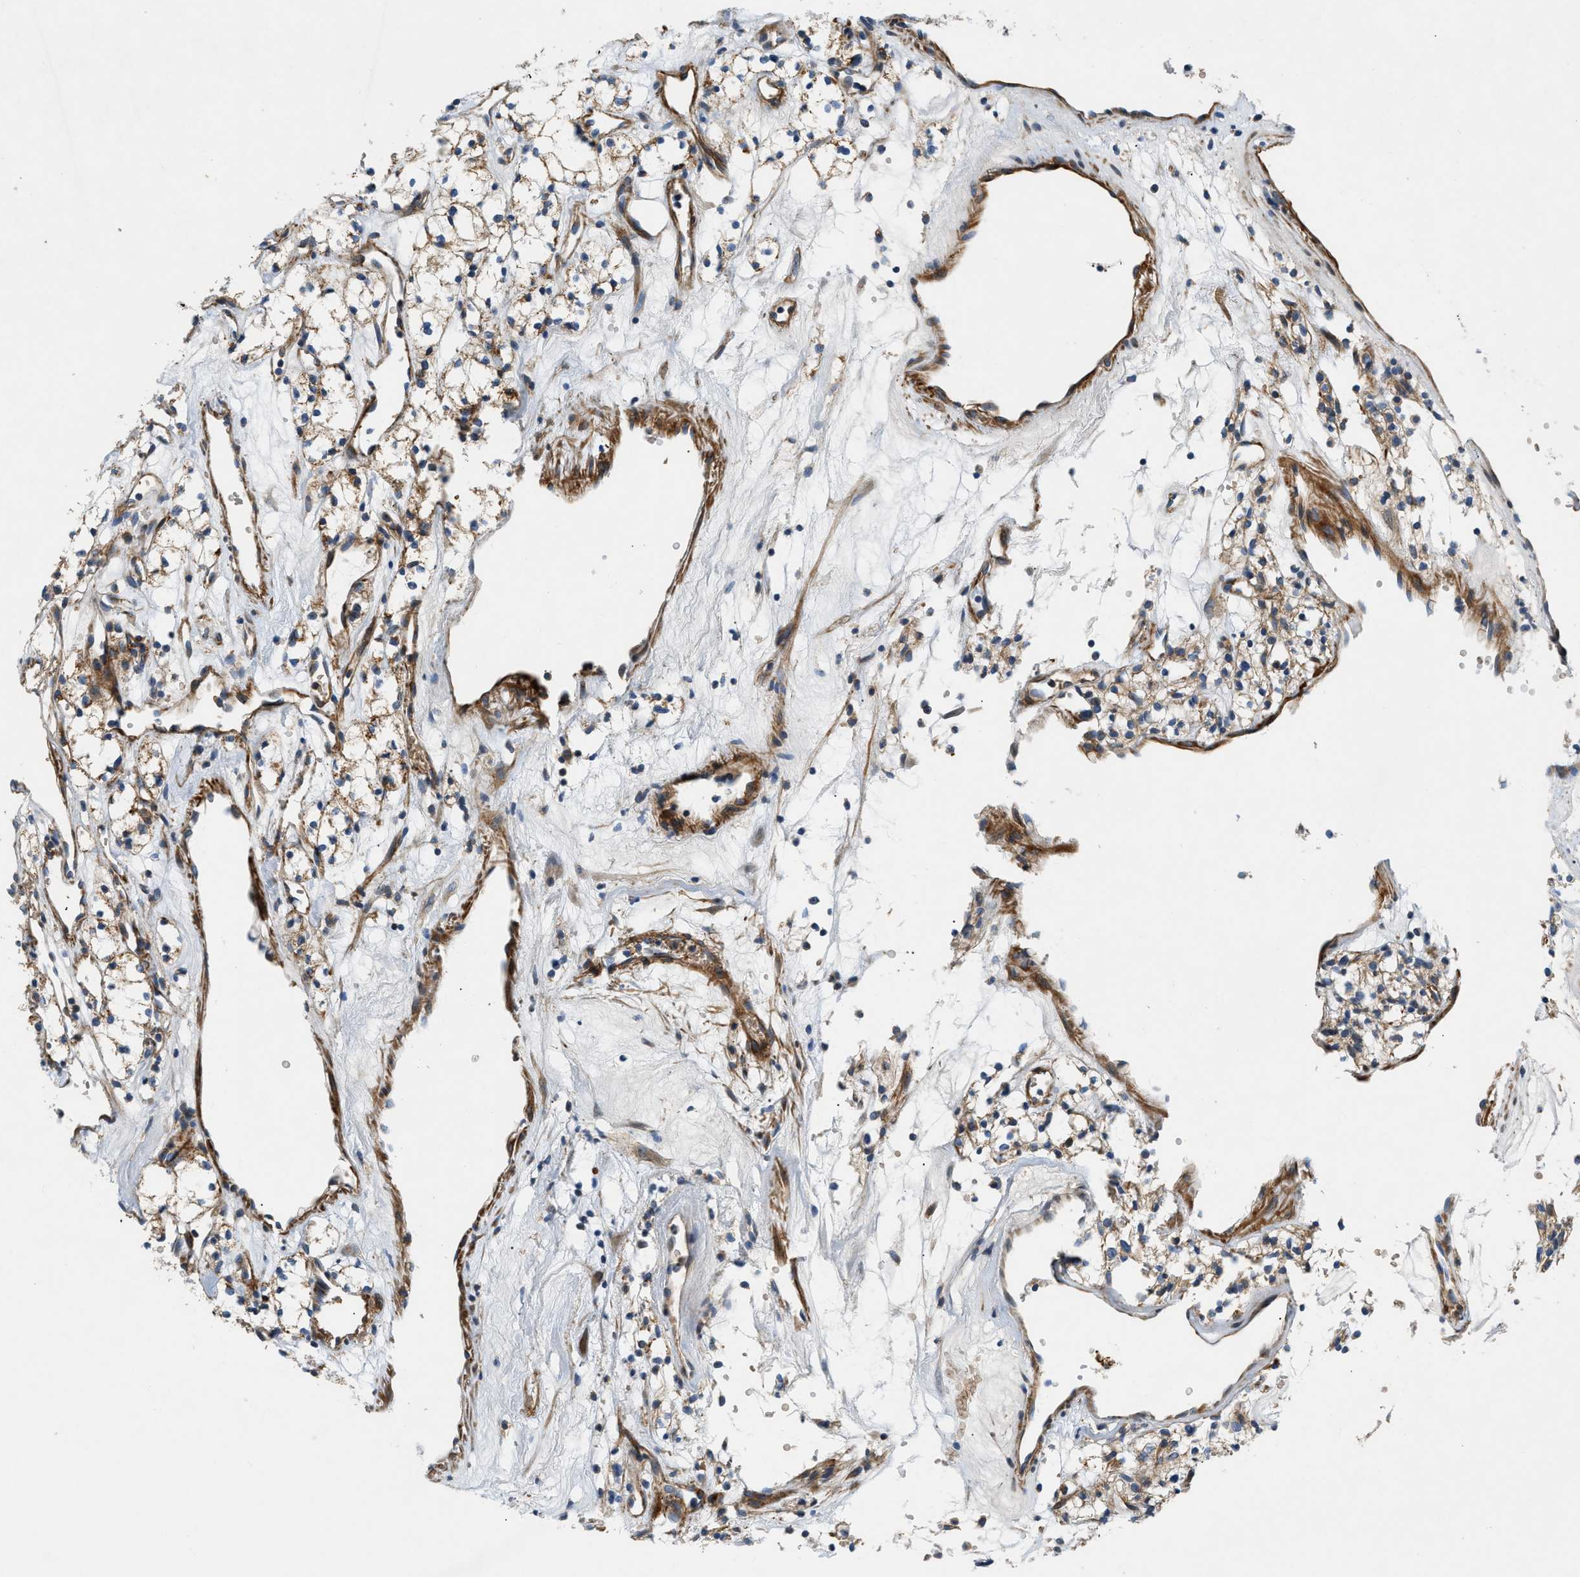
{"staining": {"intensity": "weak", "quantity": "25%-75%", "location": "cytoplasmic/membranous"}, "tissue": "renal cancer", "cell_type": "Tumor cells", "image_type": "cancer", "snomed": [{"axis": "morphology", "description": "Adenocarcinoma, NOS"}, {"axis": "topography", "description": "Kidney"}], "caption": "Weak cytoplasmic/membranous positivity for a protein is identified in approximately 25%-75% of tumor cells of renal adenocarcinoma using immunohistochemistry.", "gene": "DHODH", "patient": {"sex": "male", "age": 59}}